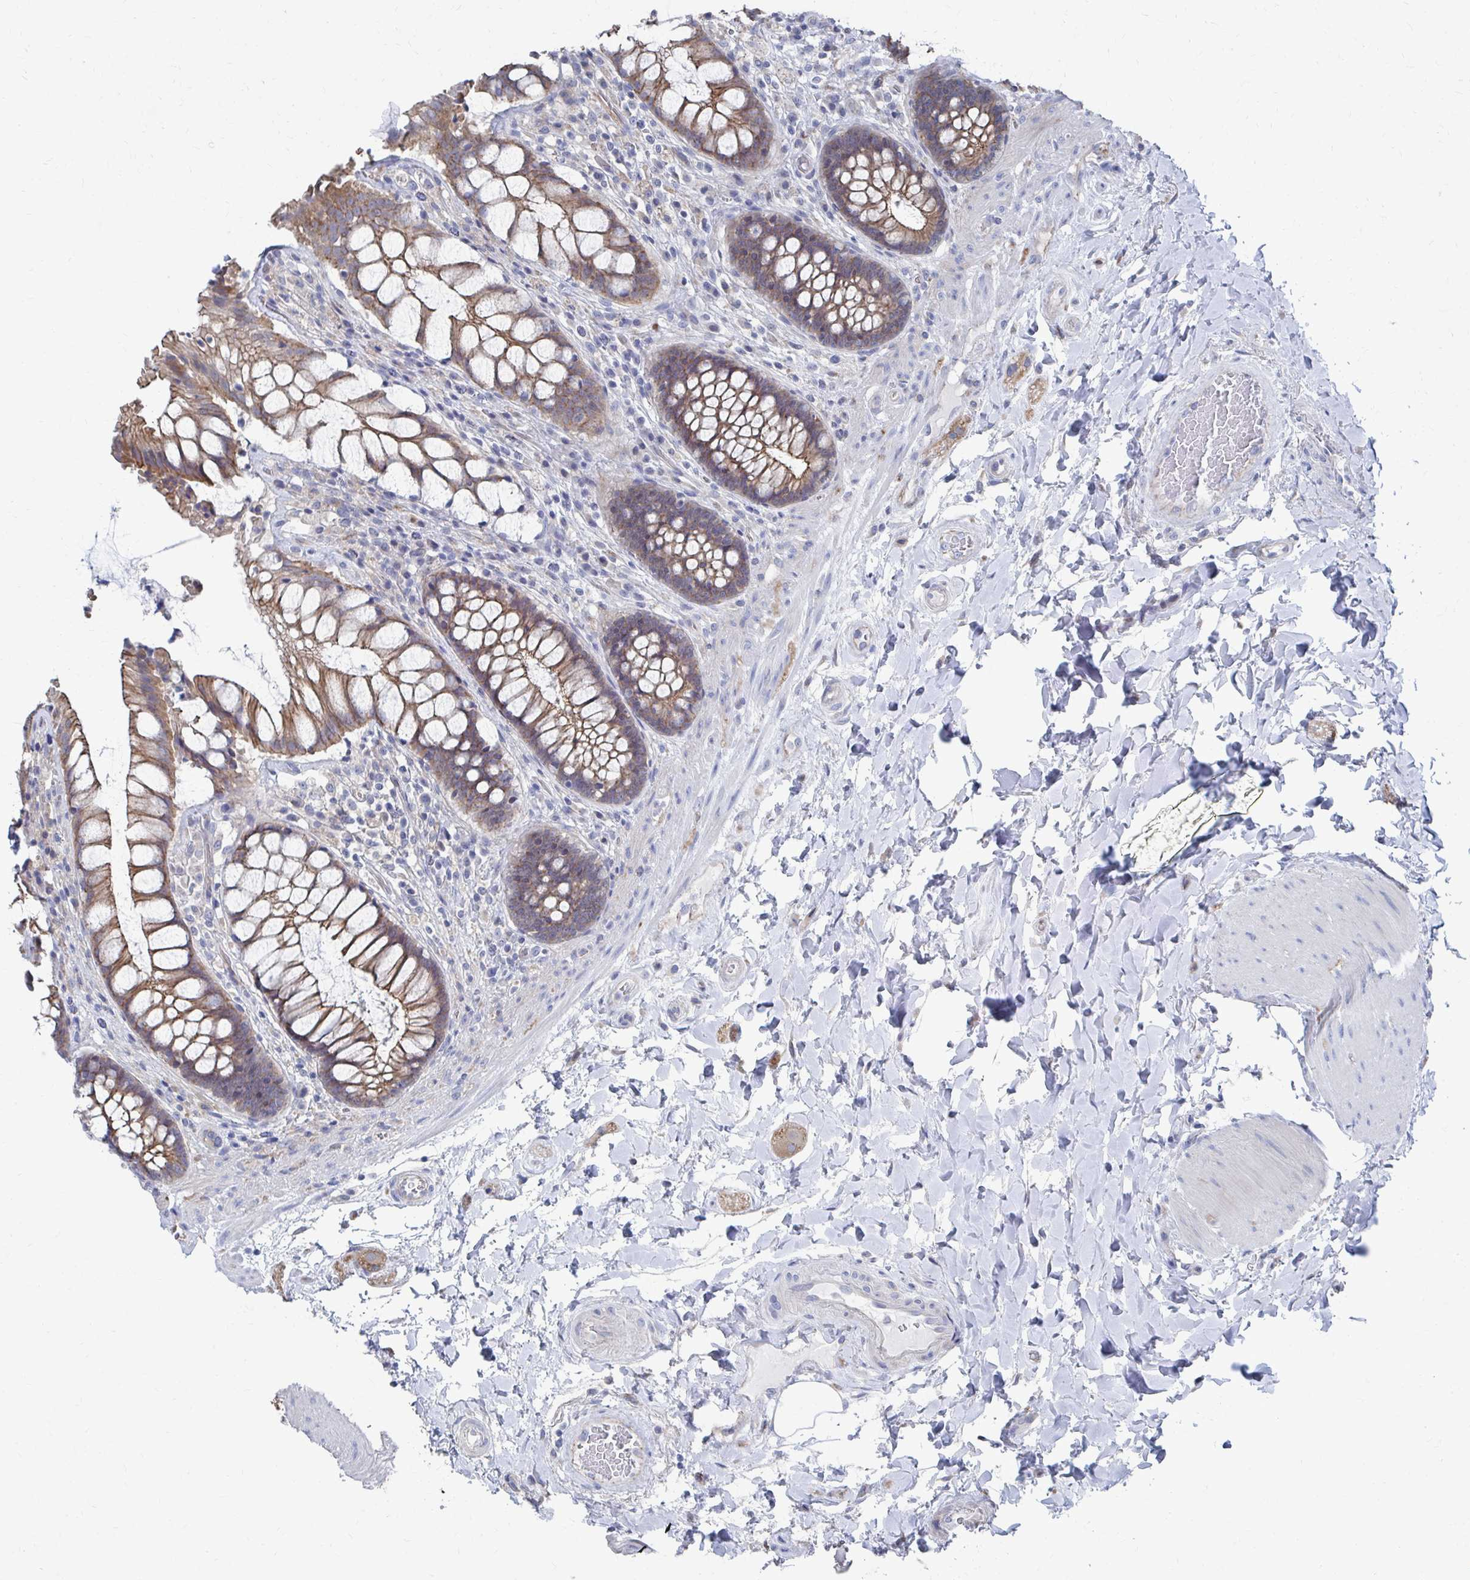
{"staining": {"intensity": "moderate", "quantity": ">75%", "location": "cytoplasmic/membranous"}, "tissue": "rectum", "cell_type": "Glandular cells", "image_type": "normal", "snomed": [{"axis": "morphology", "description": "Normal tissue, NOS"}, {"axis": "topography", "description": "Rectum"}], "caption": "Rectum stained for a protein reveals moderate cytoplasmic/membranous positivity in glandular cells.", "gene": "PLEKHG7", "patient": {"sex": "female", "age": 58}}